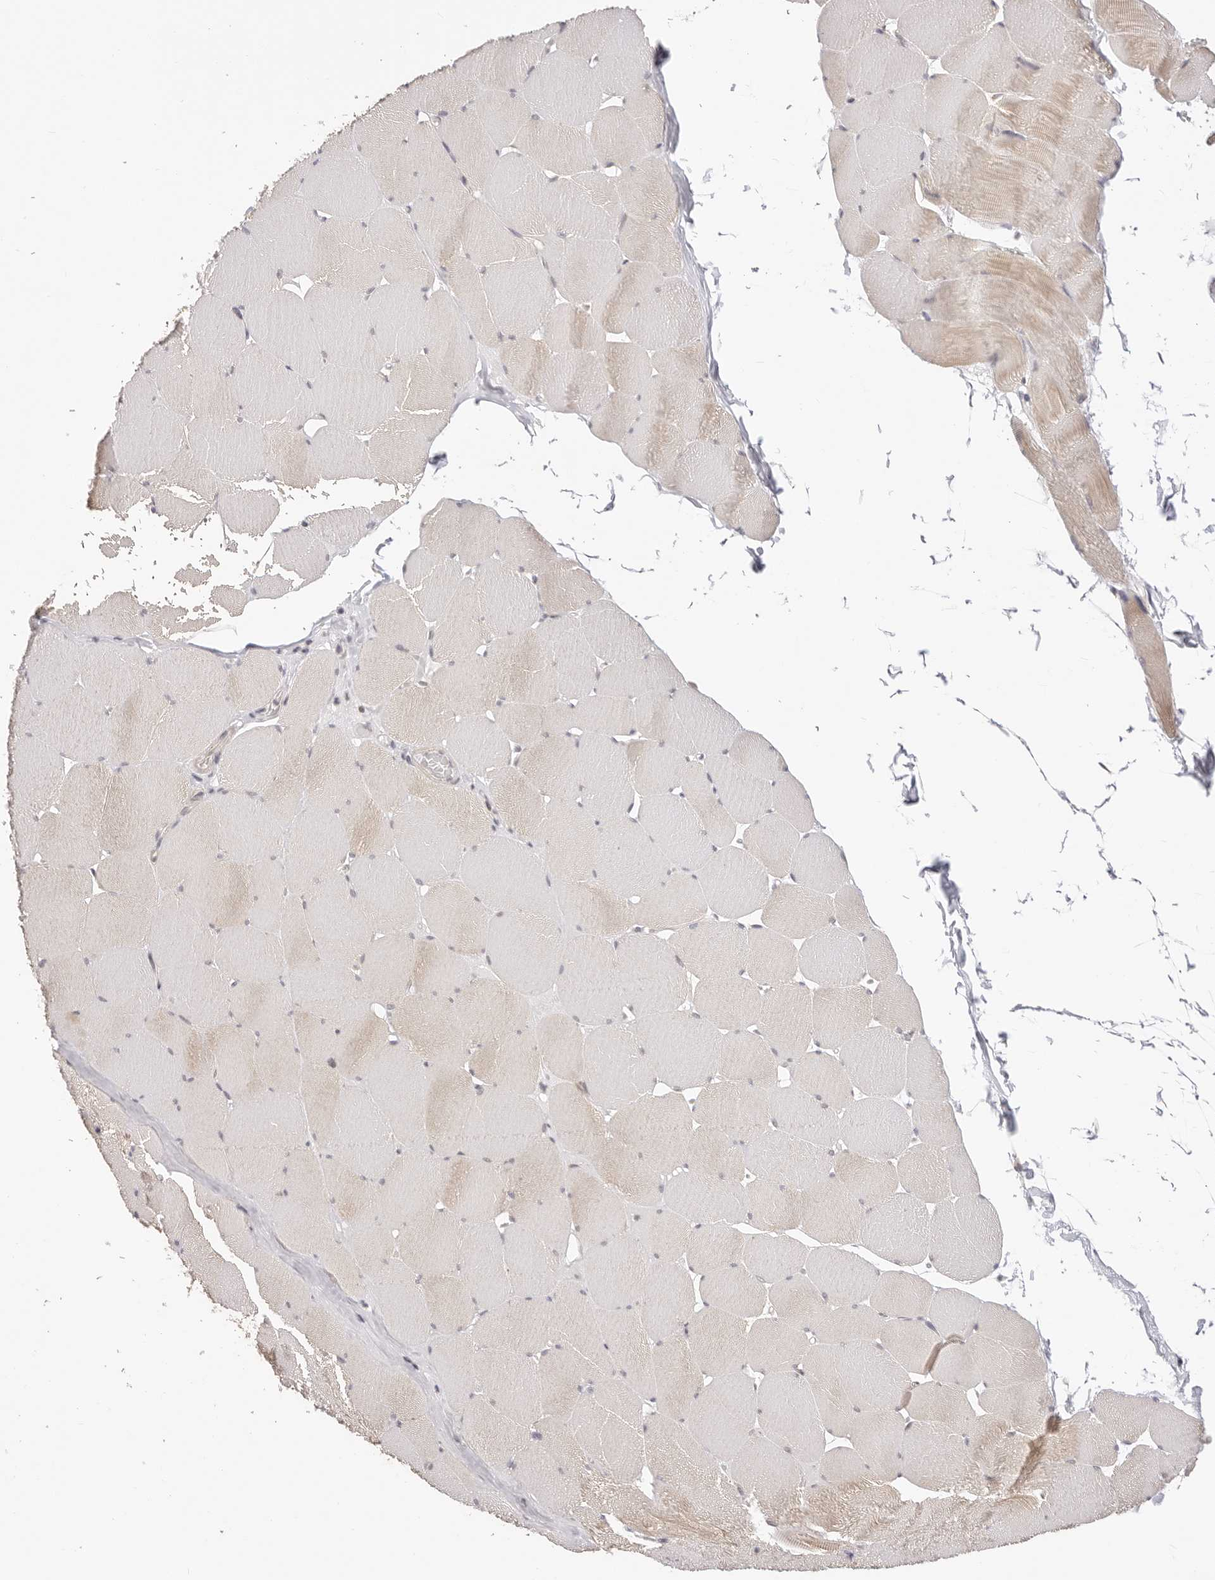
{"staining": {"intensity": "weak", "quantity": "<25%", "location": "cytoplasmic/membranous"}, "tissue": "skeletal muscle", "cell_type": "Myocytes", "image_type": "normal", "snomed": [{"axis": "morphology", "description": "Normal tissue, NOS"}, {"axis": "topography", "description": "Skeletal muscle"}], "caption": "Protein analysis of normal skeletal muscle displays no significant staining in myocytes.", "gene": "KCMF1", "patient": {"sex": "male", "age": 62}}